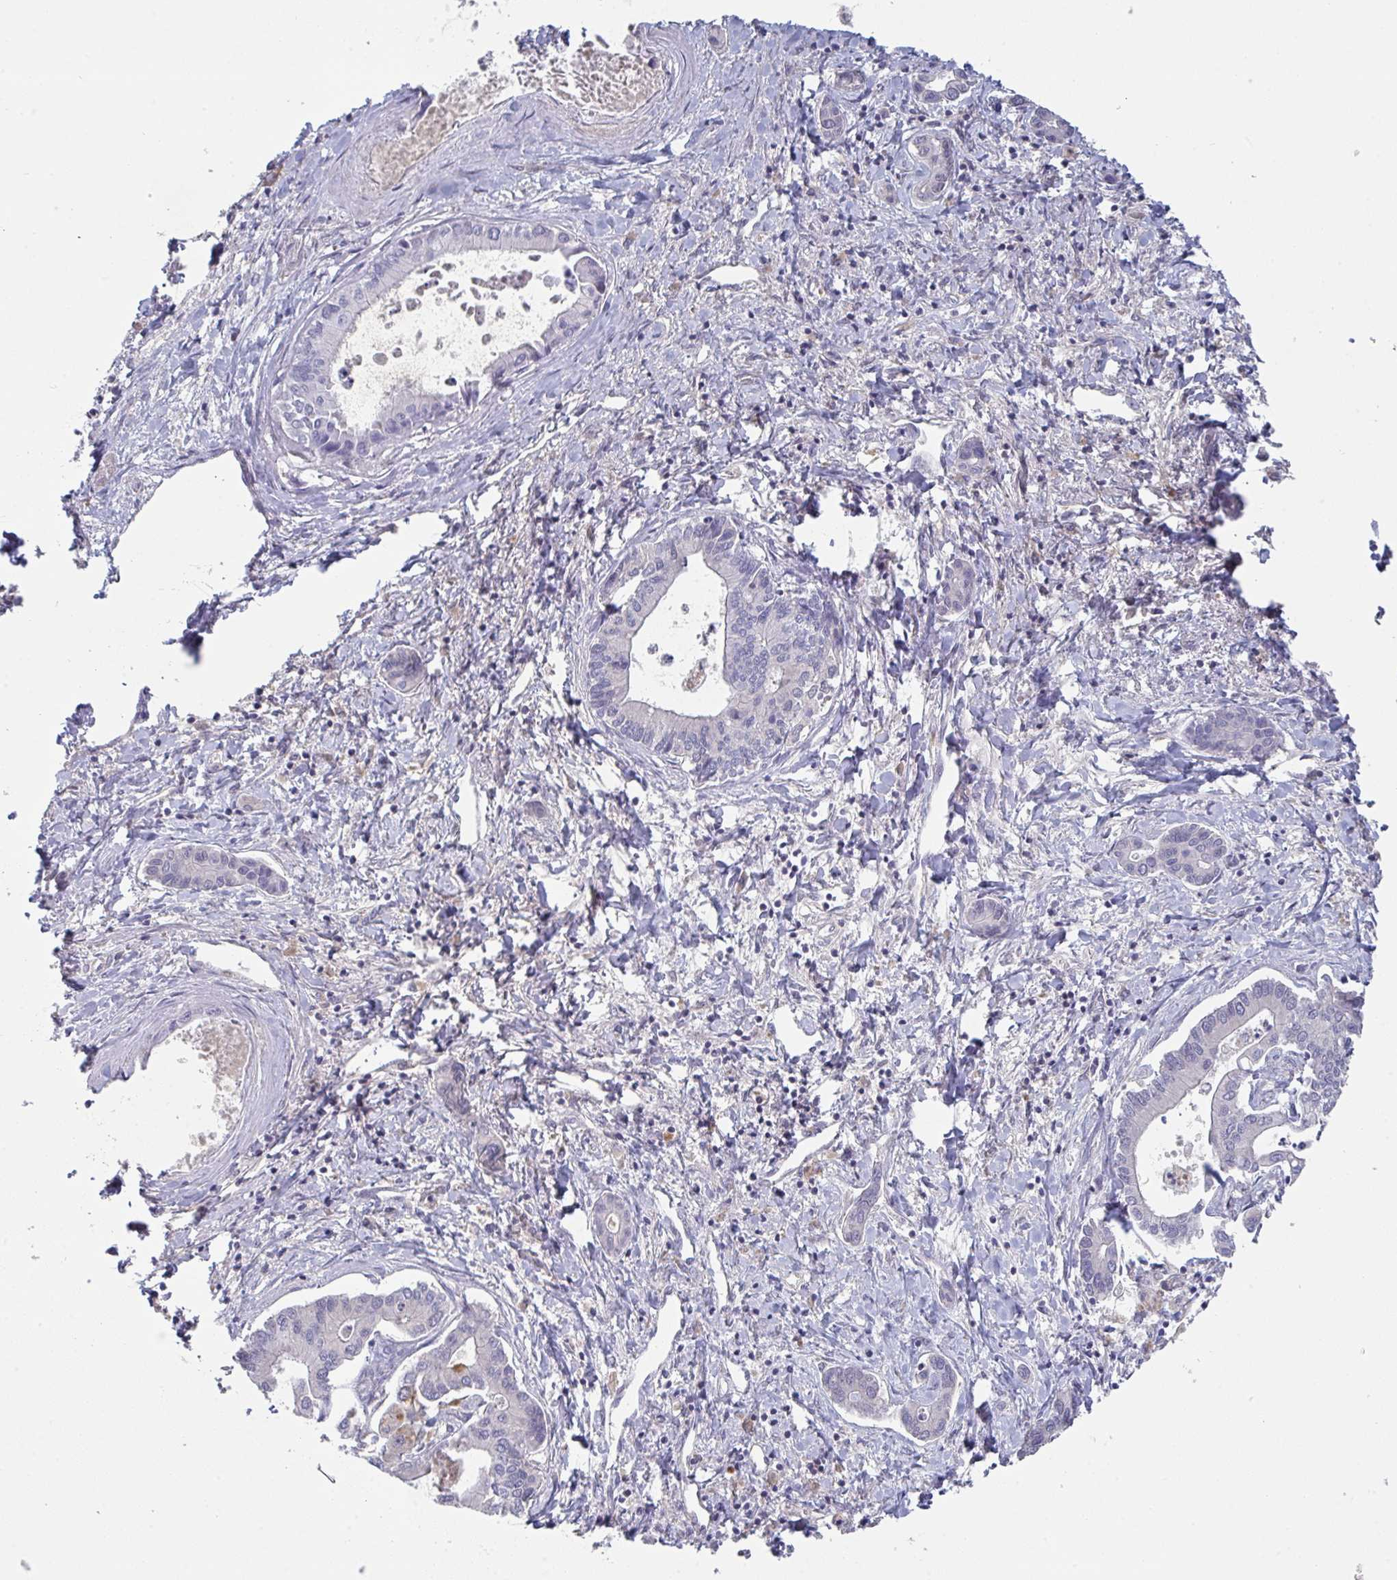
{"staining": {"intensity": "negative", "quantity": "none", "location": "none"}, "tissue": "liver cancer", "cell_type": "Tumor cells", "image_type": "cancer", "snomed": [{"axis": "morphology", "description": "Cholangiocarcinoma"}, {"axis": "topography", "description": "Liver"}], "caption": "Protein analysis of cholangiocarcinoma (liver) shows no significant expression in tumor cells. (Brightfield microscopy of DAB immunohistochemistry (IHC) at high magnification).", "gene": "HGFAC", "patient": {"sex": "male", "age": 66}}